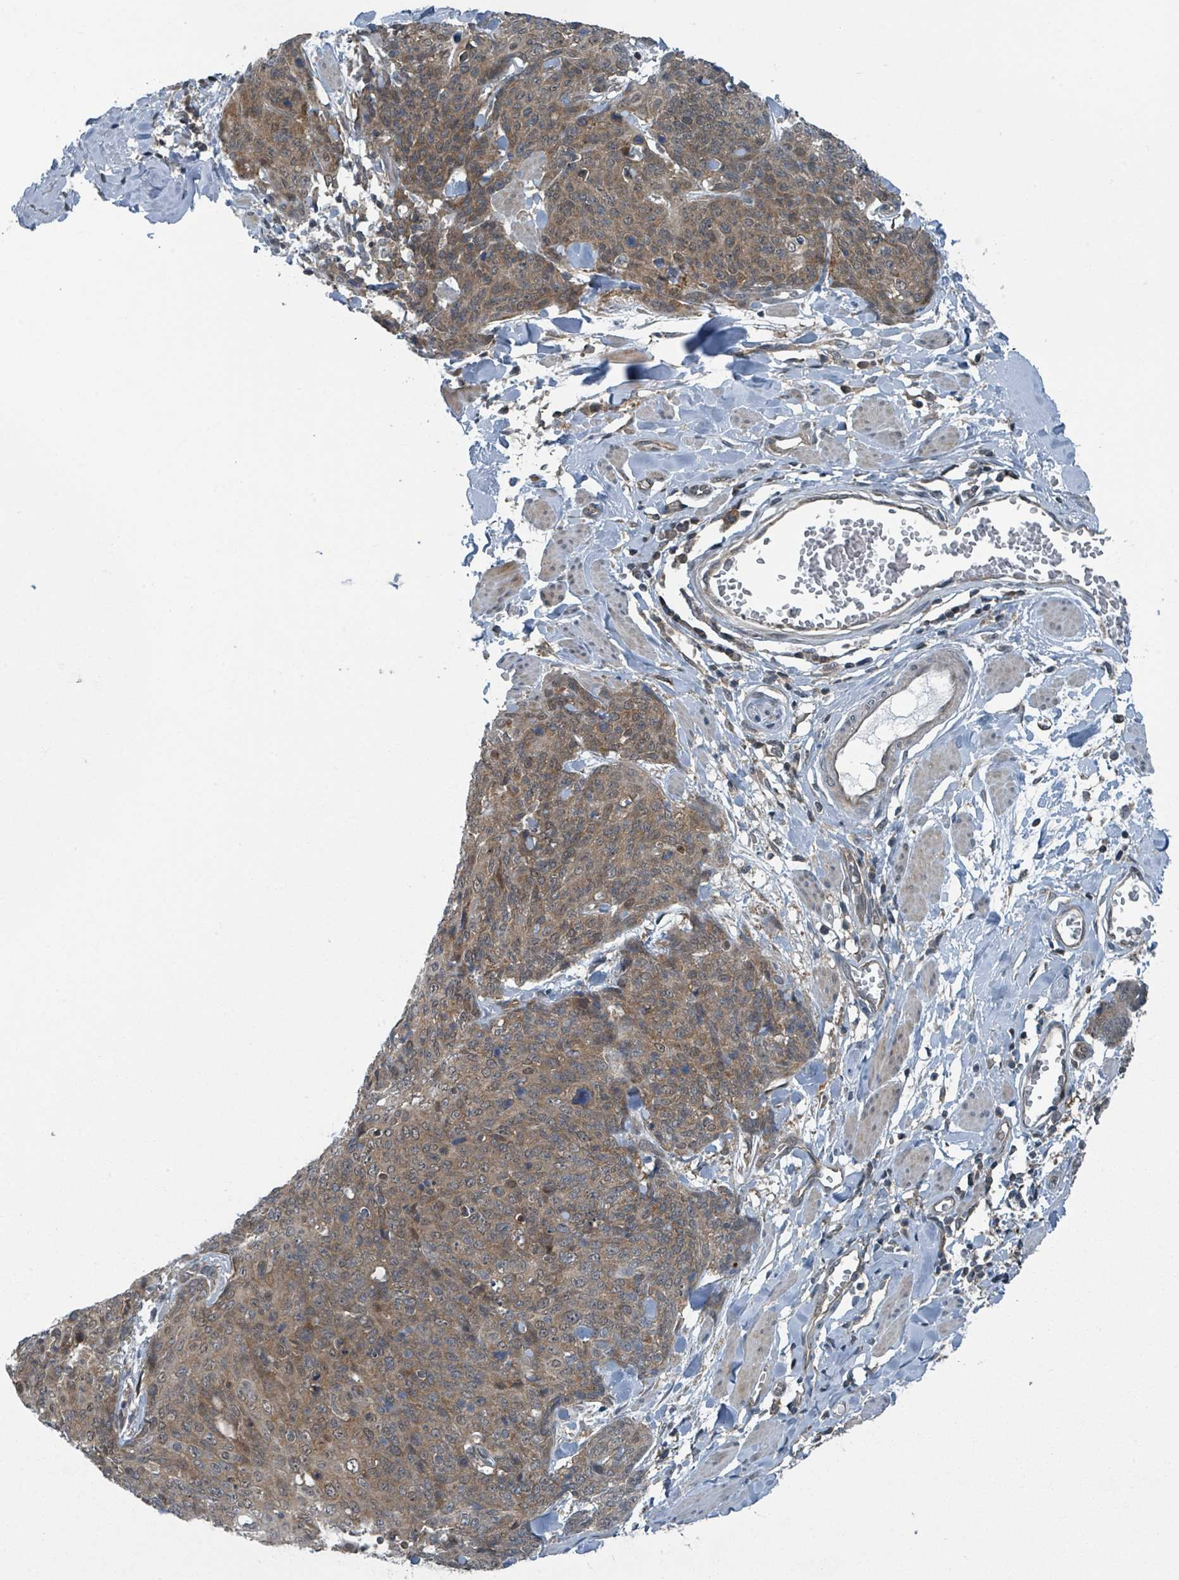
{"staining": {"intensity": "moderate", "quantity": ">75%", "location": "cytoplasmic/membranous,nuclear"}, "tissue": "skin cancer", "cell_type": "Tumor cells", "image_type": "cancer", "snomed": [{"axis": "morphology", "description": "Squamous cell carcinoma, NOS"}, {"axis": "topography", "description": "Skin"}, {"axis": "topography", "description": "Vulva"}], "caption": "Skin cancer tissue exhibits moderate cytoplasmic/membranous and nuclear staining in approximately >75% of tumor cells", "gene": "GOLGA7", "patient": {"sex": "female", "age": 85}}